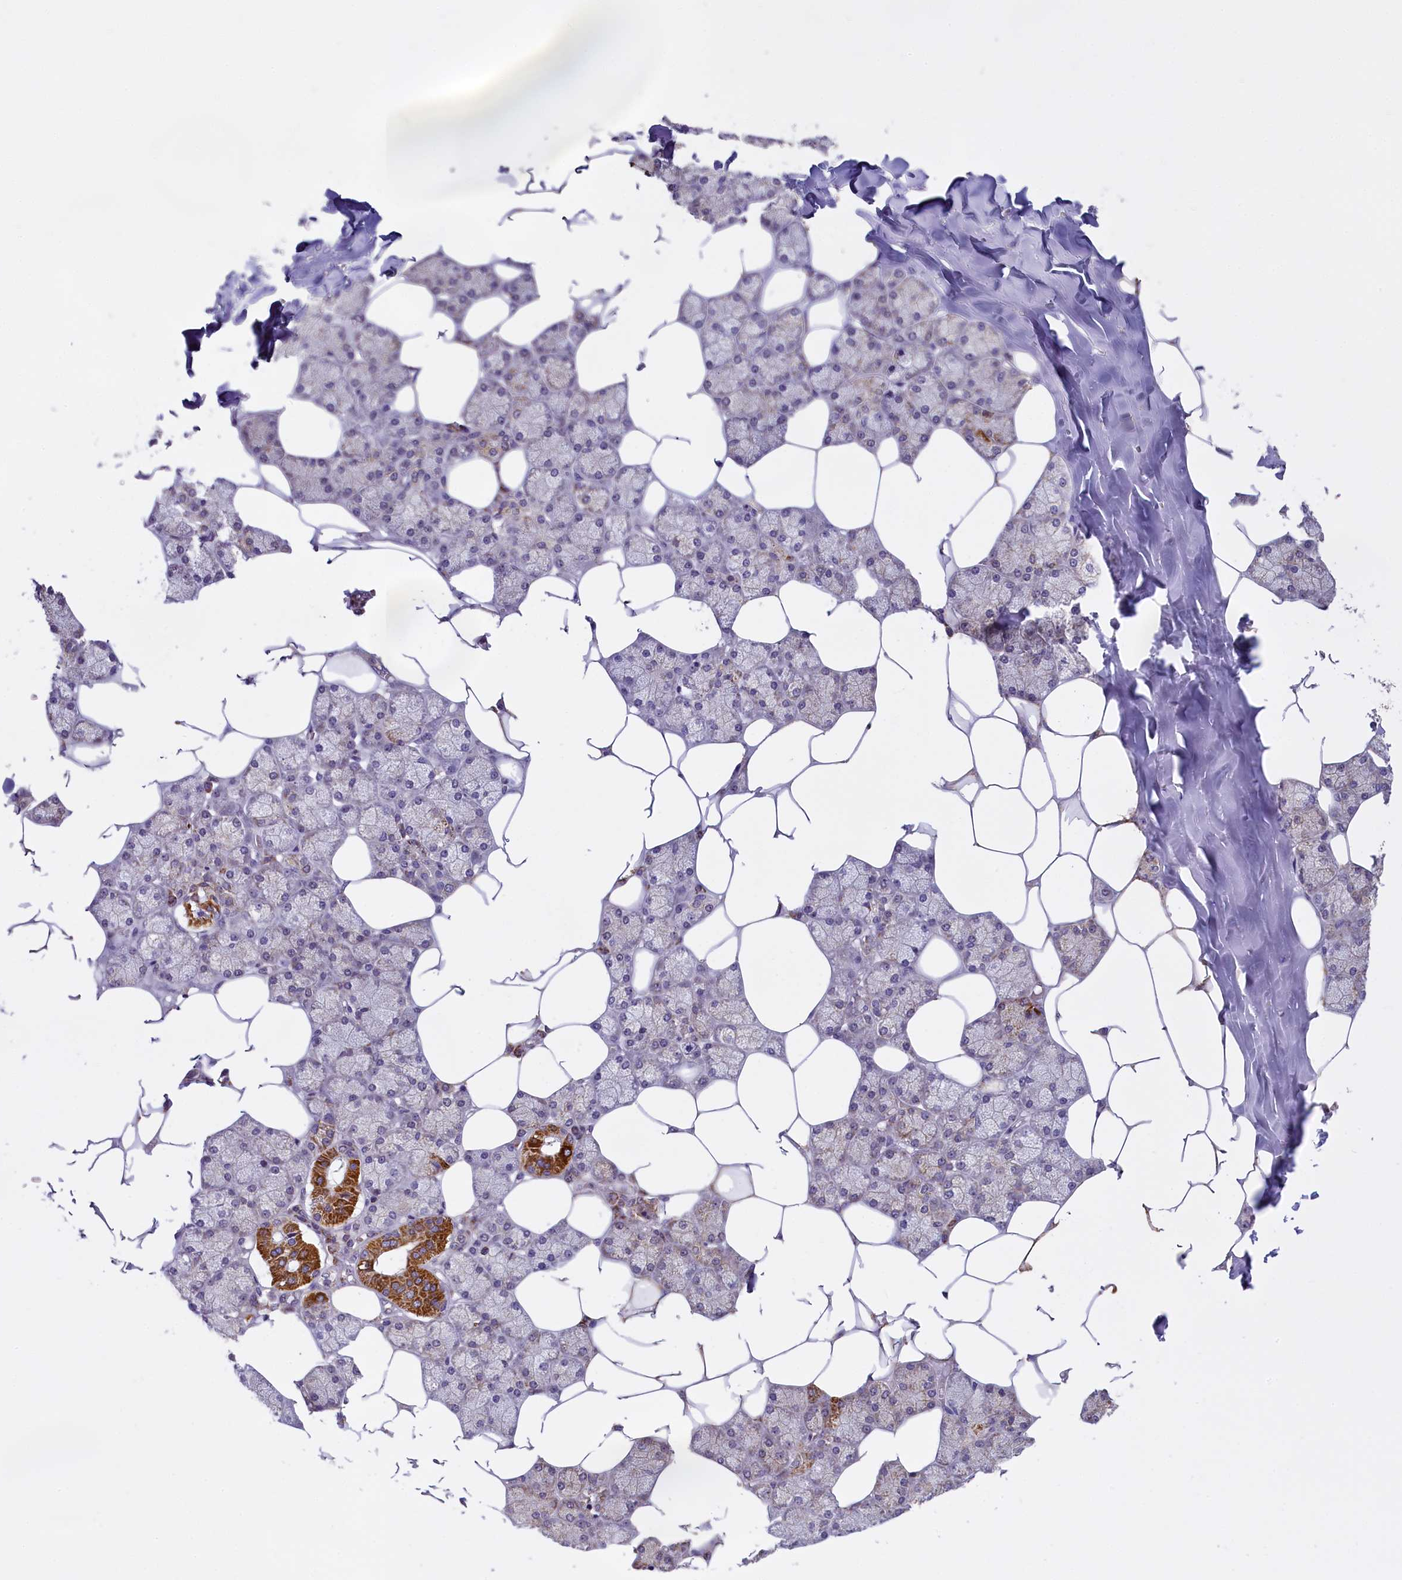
{"staining": {"intensity": "strong", "quantity": "<25%", "location": "cytoplasmic/membranous"}, "tissue": "salivary gland", "cell_type": "Glandular cells", "image_type": "normal", "snomed": [{"axis": "morphology", "description": "Normal tissue, NOS"}, {"axis": "topography", "description": "Salivary gland"}], "caption": "IHC staining of normal salivary gland, which demonstrates medium levels of strong cytoplasmic/membranous positivity in about <25% of glandular cells indicating strong cytoplasmic/membranous protein staining. The staining was performed using DAB (3,3'-diaminobenzidine) (brown) for protein detection and nuclei were counterstained in hematoxylin (blue).", "gene": "GLRX5", "patient": {"sex": "male", "age": 62}}